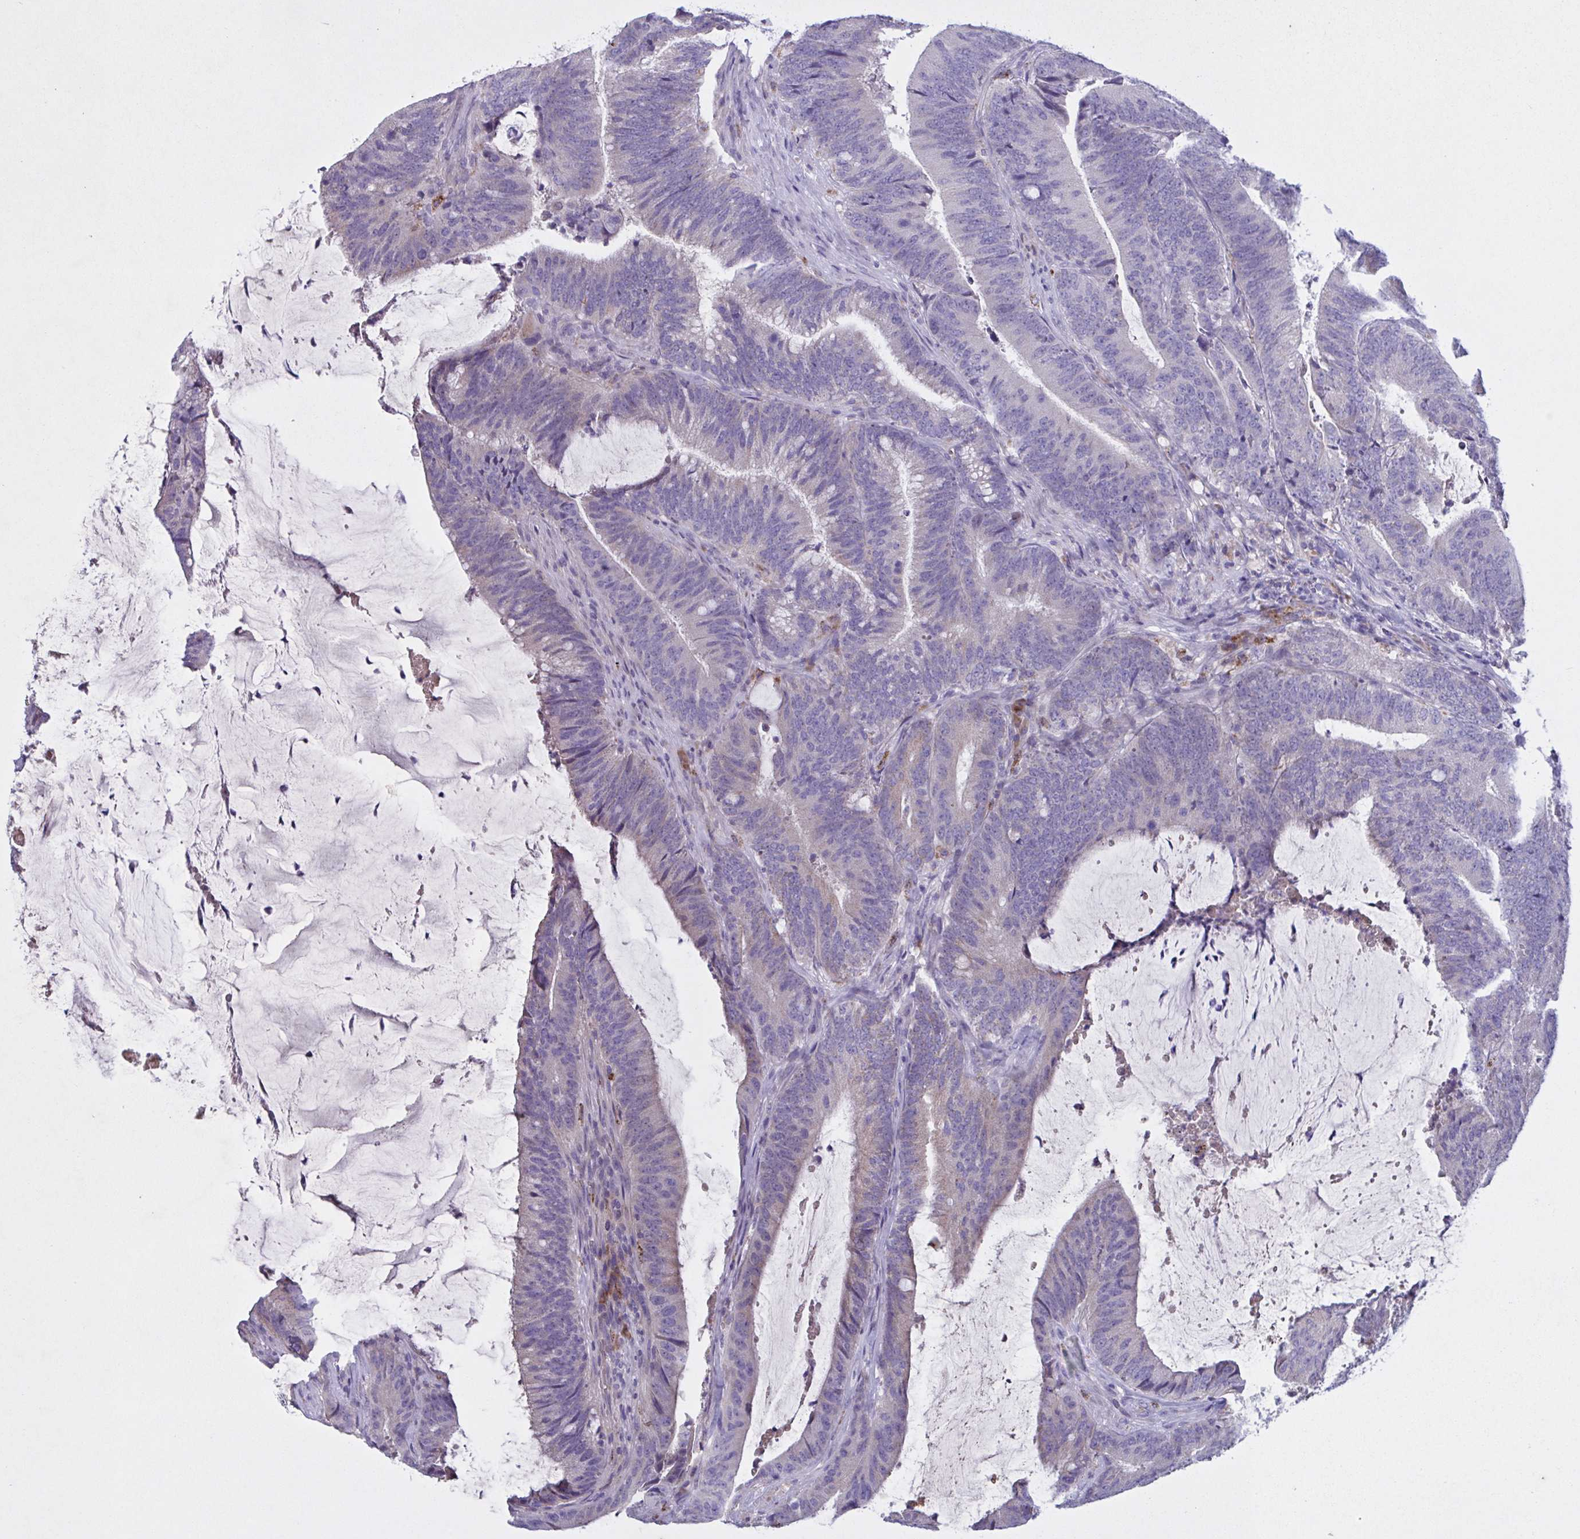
{"staining": {"intensity": "negative", "quantity": "none", "location": "none"}, "tissue": "colorectal cancer", "cell_type": "Tumor cells", "image_type": "cancer", "snomed": [{"axis": "morphology", "description": "Adenocarcinoma, NOS"}, {"axis": "topography", "description": "Colon"}], "caption": "Human adenocarcinoma (colorectal) stained for a protein using IHC exhibits no expression in tumor cells.", "gene": "F13B", "patient": {"sex": "female", "age": 43}}